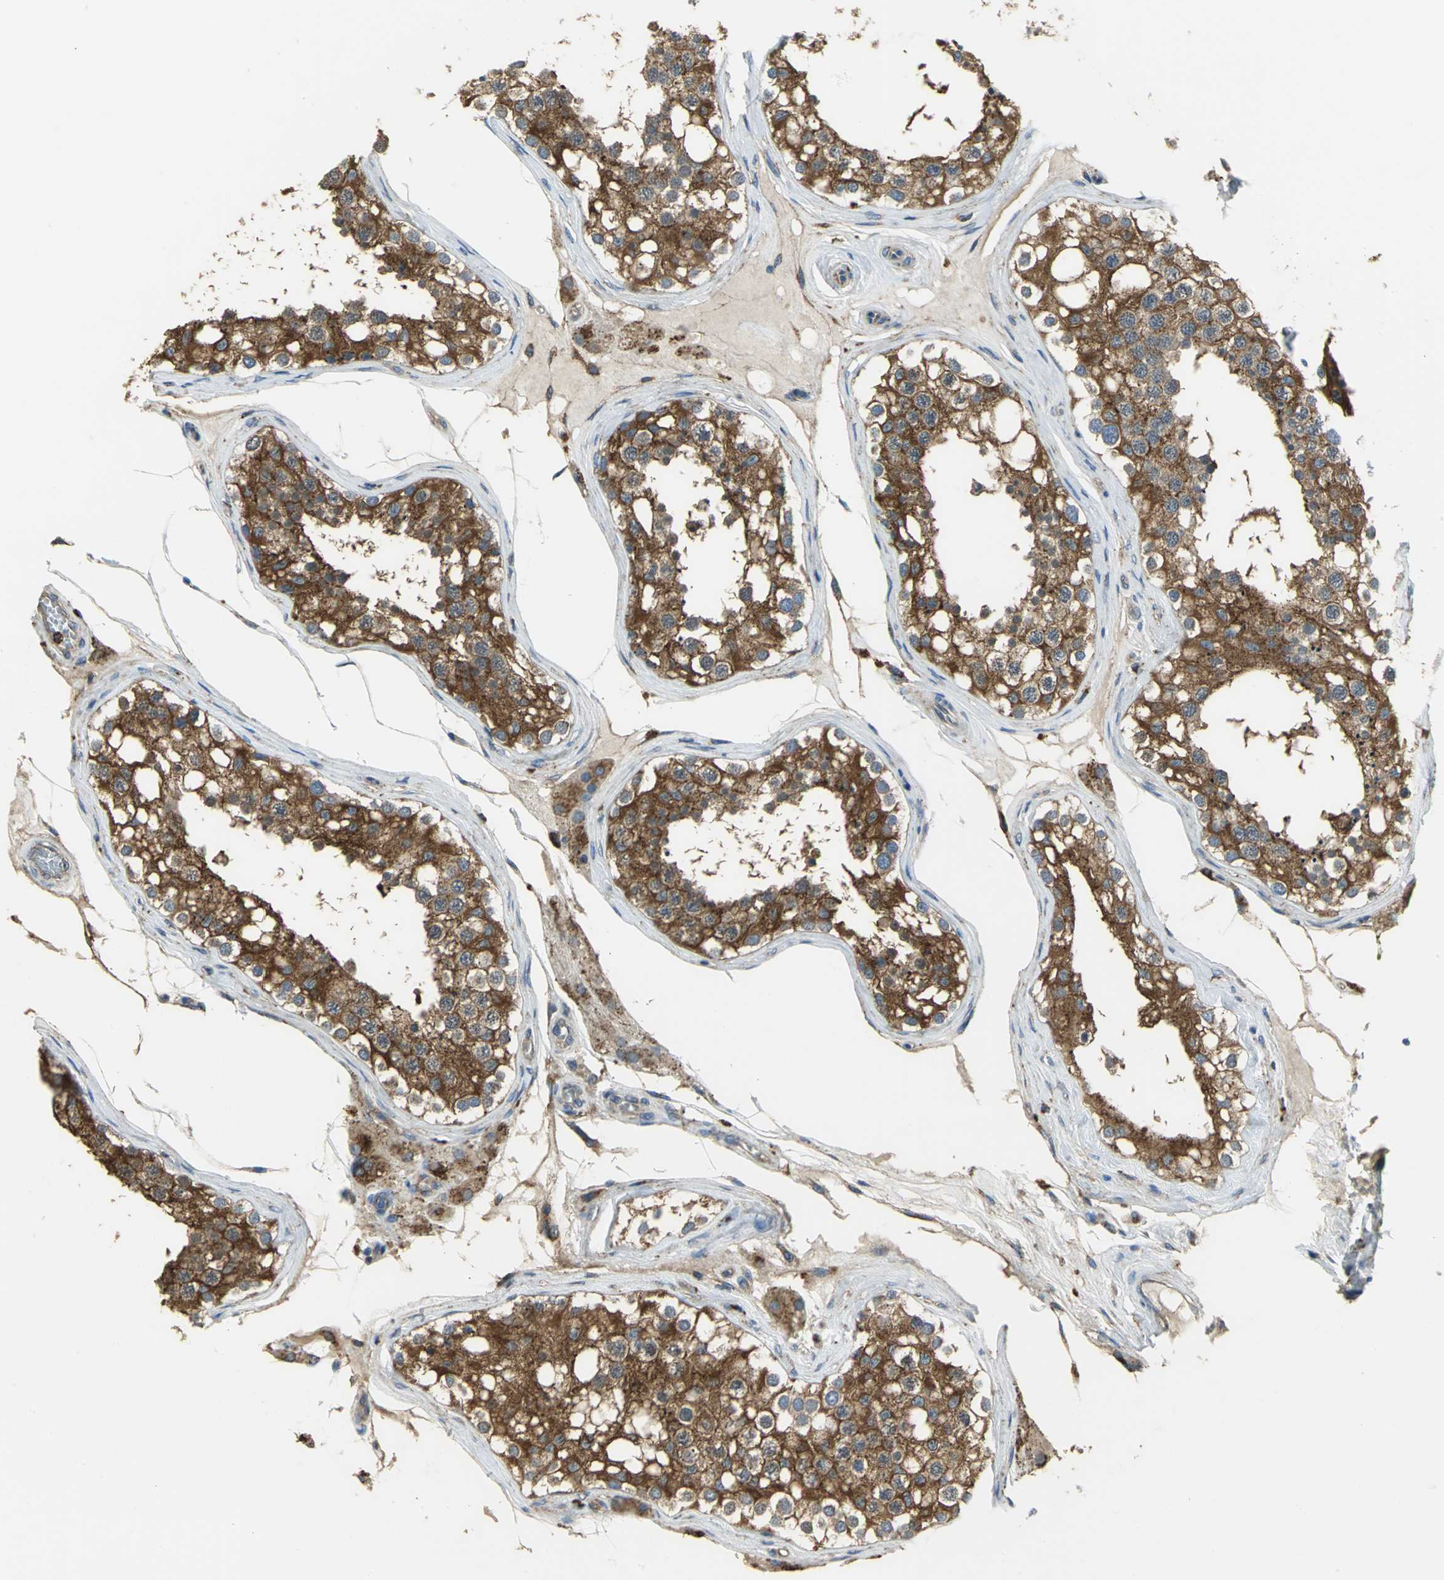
{"staining": {"intensity": "strong", "quantity": ">75%", "location": "cytoplasmic/membranous"}, "tissue": "testis", "cell_type": "Cells in seminiferous ducts", "image_type": "normal", "snomed": [{"axis": "morphology", "description": "Normal tissue, NOS"}, {"axis": "topography", "description": "Testis"}], "caption": "IHC micrograph of normal testis: testis stained using immunohistochemistry (IHC) shows high levels of strong protein expression localized specifically in the cytoplasmic/membranous of cells in seminiferous ducts, appearing as a cytoplasmic/membranous brown color.", "gene": "DIAPH2", "patient": {"sex": "male", "age": 68}}